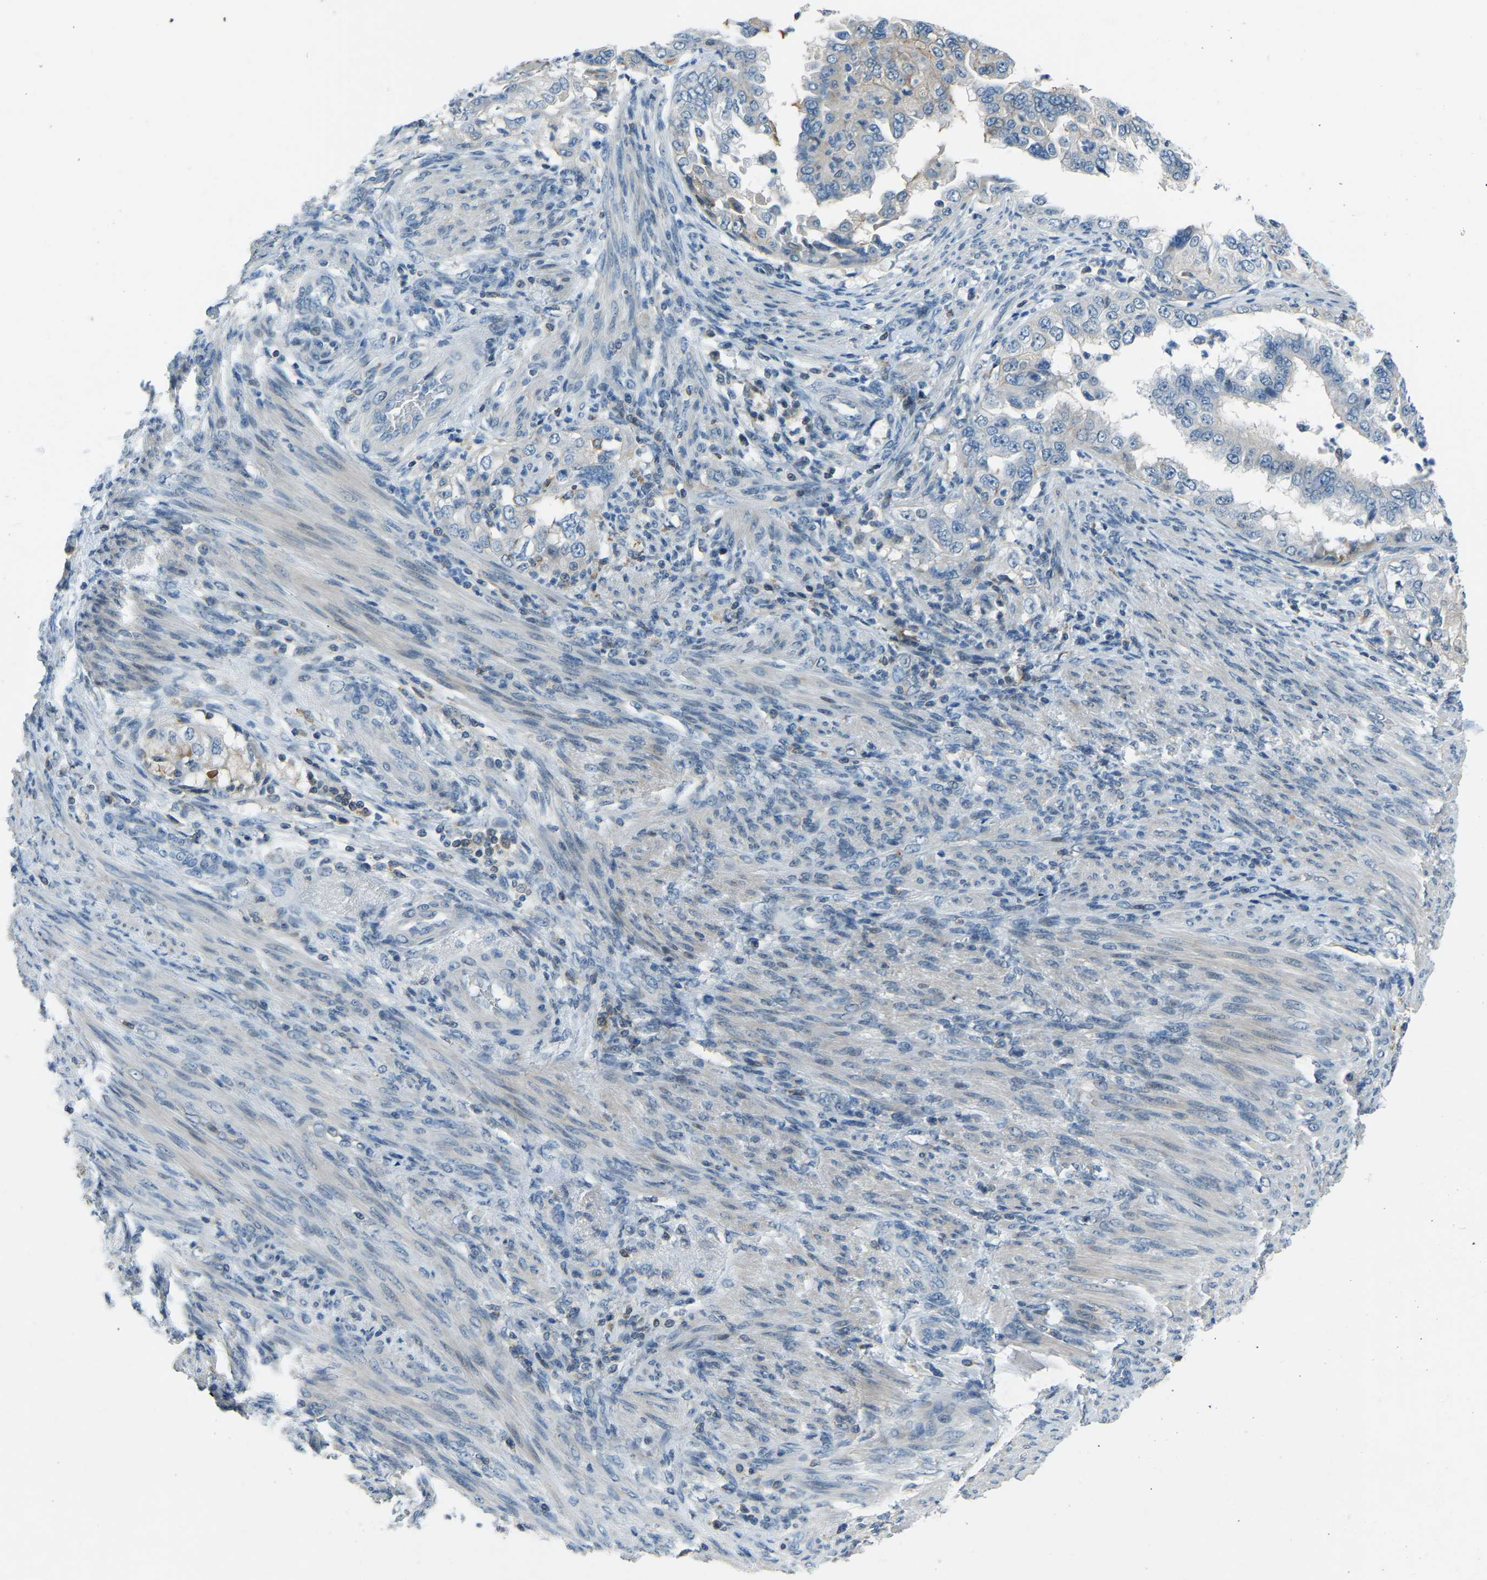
{"staining": {"intensity": "negative", "quantity": "none", "location": "none"}, "tissue": "endometrial cancer", "cell_type": "Tumor cells", "image_type": "cancer", "snomed": [{"axis": "morphology", "description": "Adenocarcinoma, NOS"}, {"axis": "topography", "description": "Endometrium"}], "caption": "Immunohistochemistry (IHC) histopathology image of neoplastic tissue: adenocarcinoma (endometrial) stained with DAB reveals no significant protein positivity in tumor cells.", "gene": "XIRP1", "patient": {"sex": "female", "age": 85}}